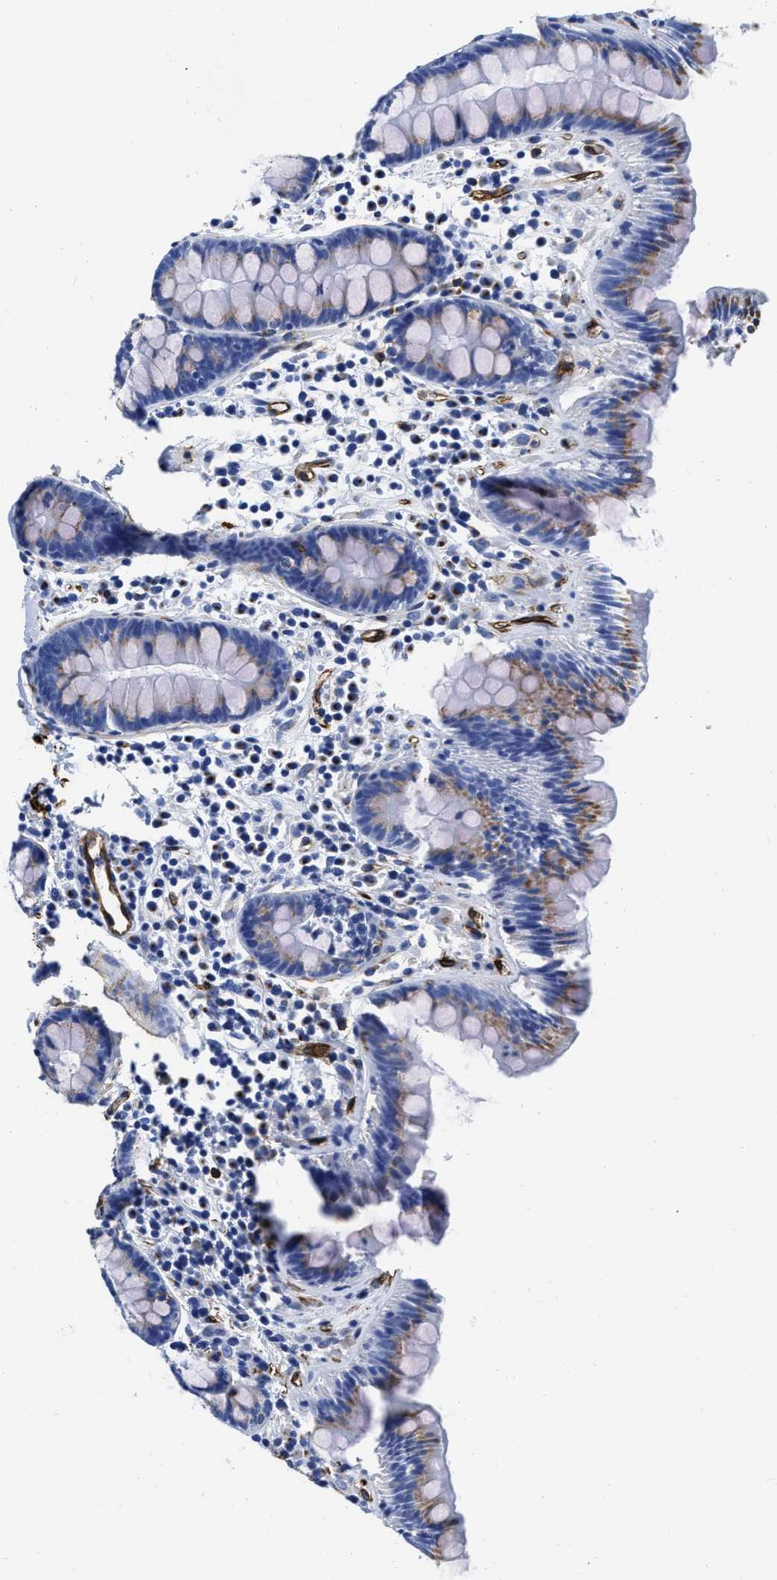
{"staining": {"intensity": "strong", "quantity": ">75%", "location": "cytoplasmic/membranous"}, "tissue": "colon", "cell_type": "Endothelial cells", "image_type": "normal", "snomed": [{"axis": "morphology", "description": "Normal tissue, NOS"}, {"axis": "topography", "description": "Colon"}], "caption": "IHC (DAB (3,3'-diaminobenzidine)) staining of normal human colon shows strong cytoplasmic/membranous protein expression in approximately >75% of endothelial cells.", "gene": "TVP23B", "patient": {"sex": "female", "age": 80}}